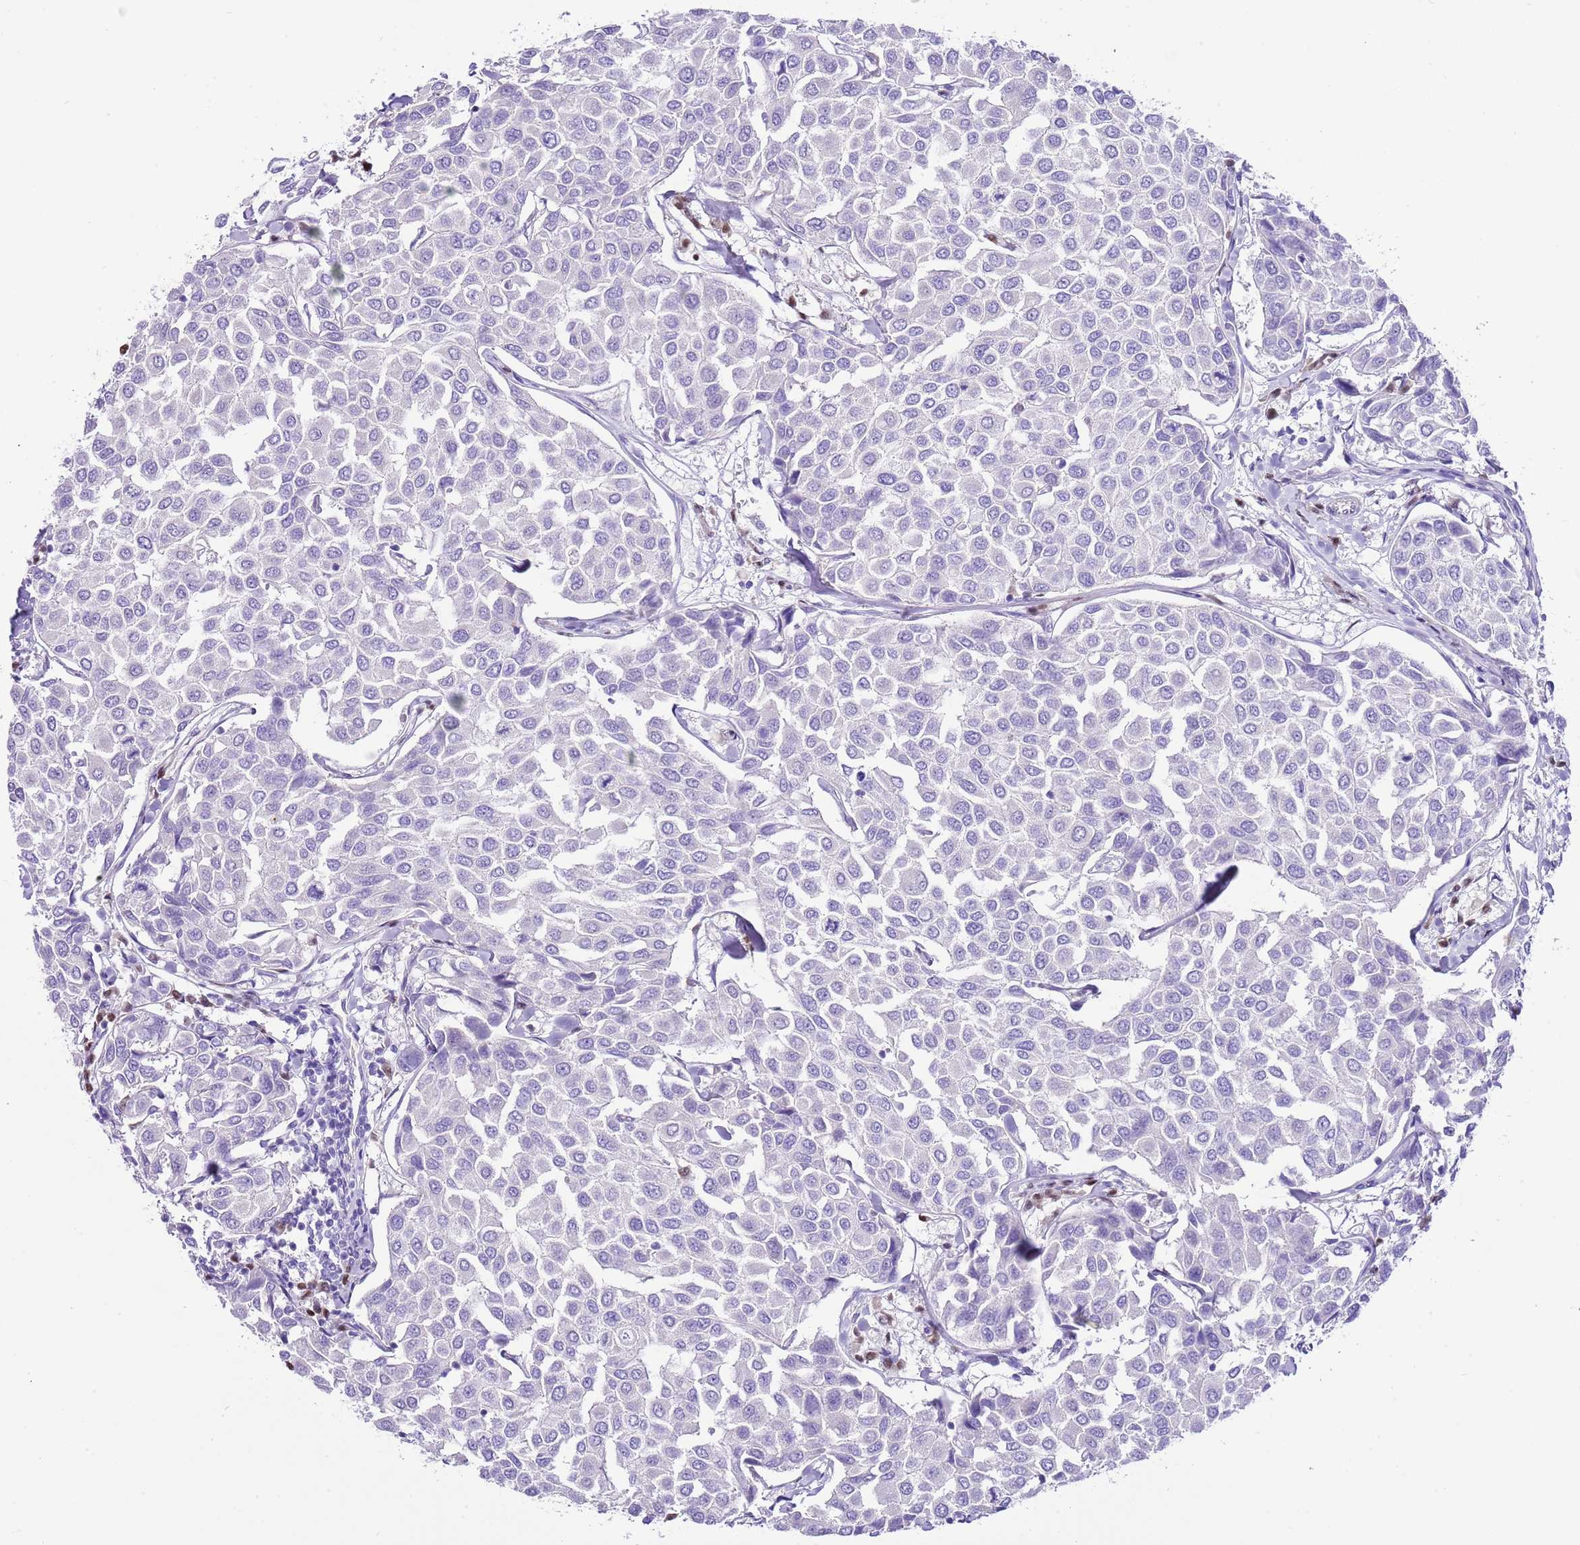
{"staining": {"intensity": "negative", "quantity": "none", "location": "none"}, "tissue": "breast cancer", "cell_type": "Tumor cells", "image_type": "cancer", "snomed": [{"axis": "morphology", "description": "Duct carcinoma"}, {"axis": "topography", "description": "Breast"}], "caption": "High magnification brightfield microscopy of invasive ductal carcinoma (breast) stained with DAB (3,3'-diaminobenzidine) (brown) and counterstained with hematoxylin (blue): tumor cells show no significant expression.", "gene": "BHLHA15", "patient": {"sex": "female", "age": 55}}